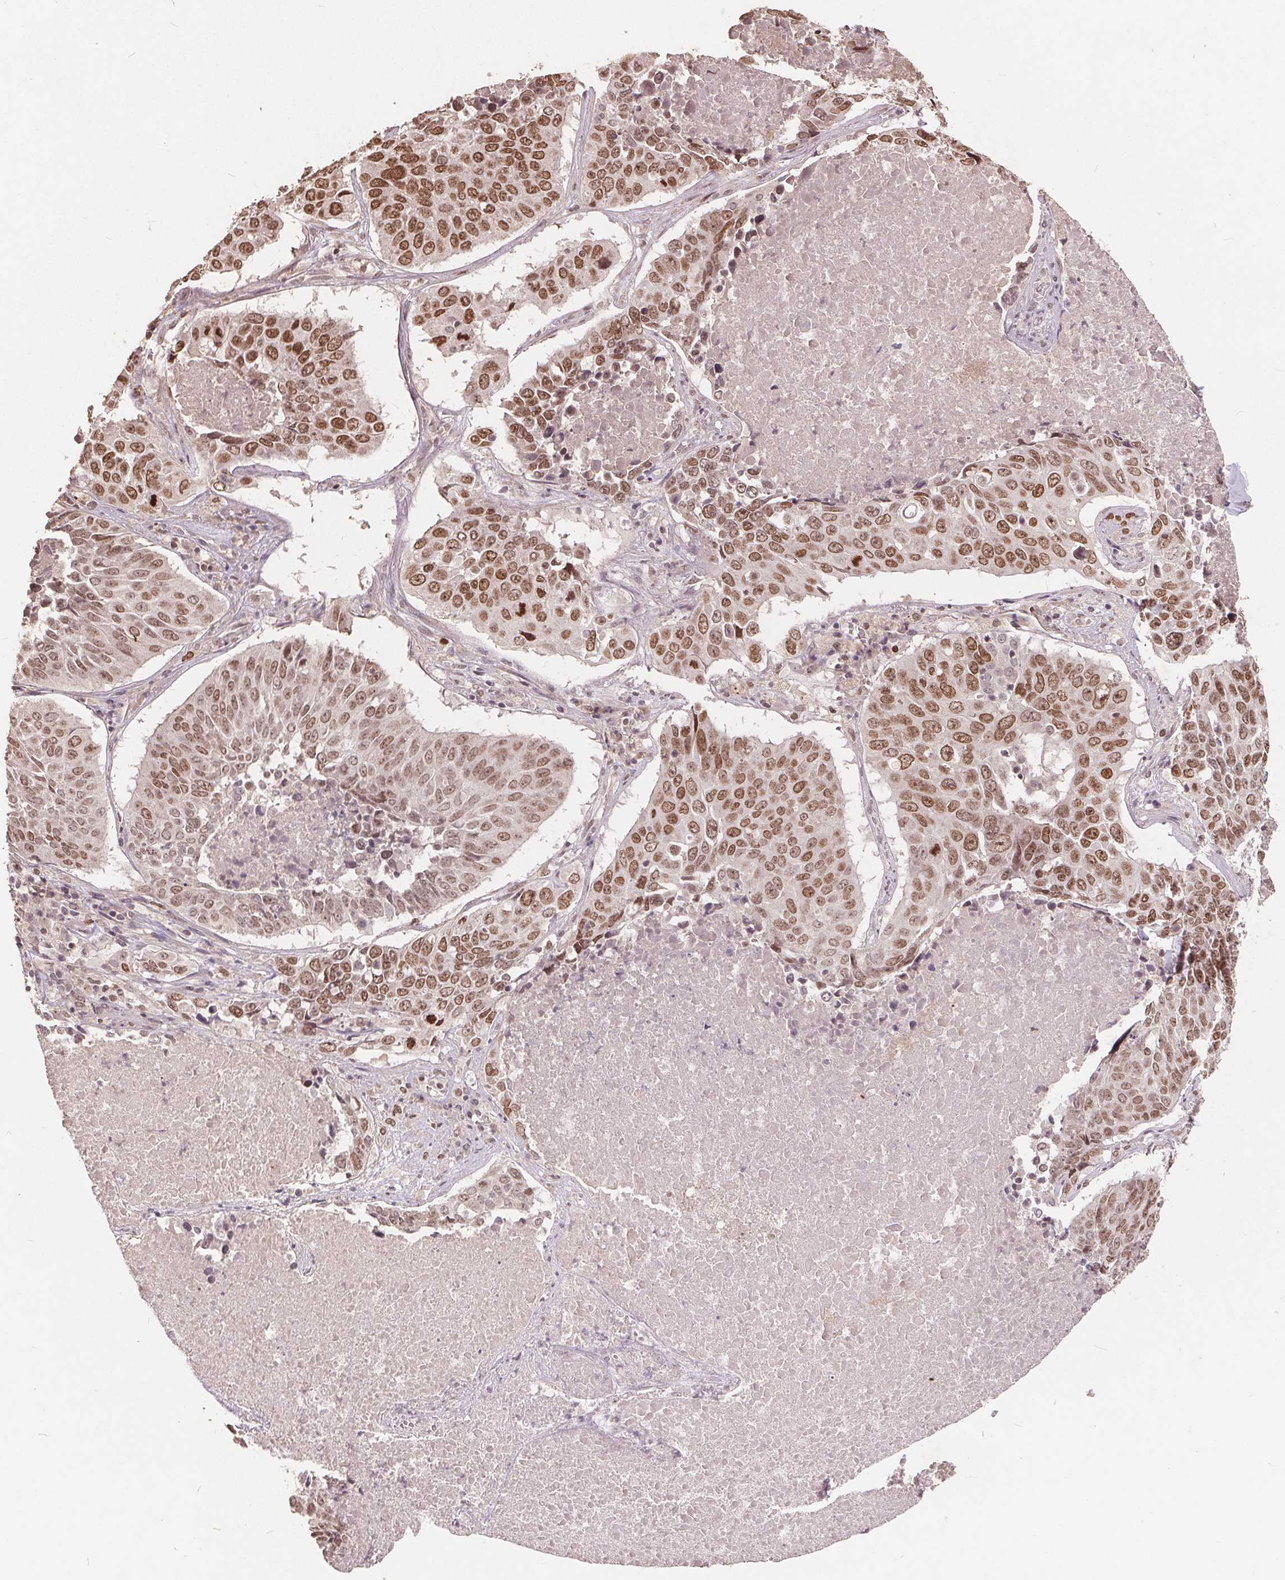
{"staining": {"intensity": "moderate", "quantity": ">75%", "location": "nuclear"}, "tissue": "lung cancer", "cell_type": "Tumor cells", "image_type": "cancer", "snomed": [{"axis": "morphology", "description": "Normal tissue, NOS"}, {"axis": "morphology", "description": "Squamous cell carcinoma, NOS"}, {"axis": "topography", "description": "Bronchus"}, {"axis": "topography", "description": "Lung"}], "caption": "Lung squamous cell carcinoma stained for a protein (brown) shows moderate nuclear positive expression in about >75% of tumor cells.", "gene": "DNMT3B", "patient": {"sex": "male", "age": 64}}